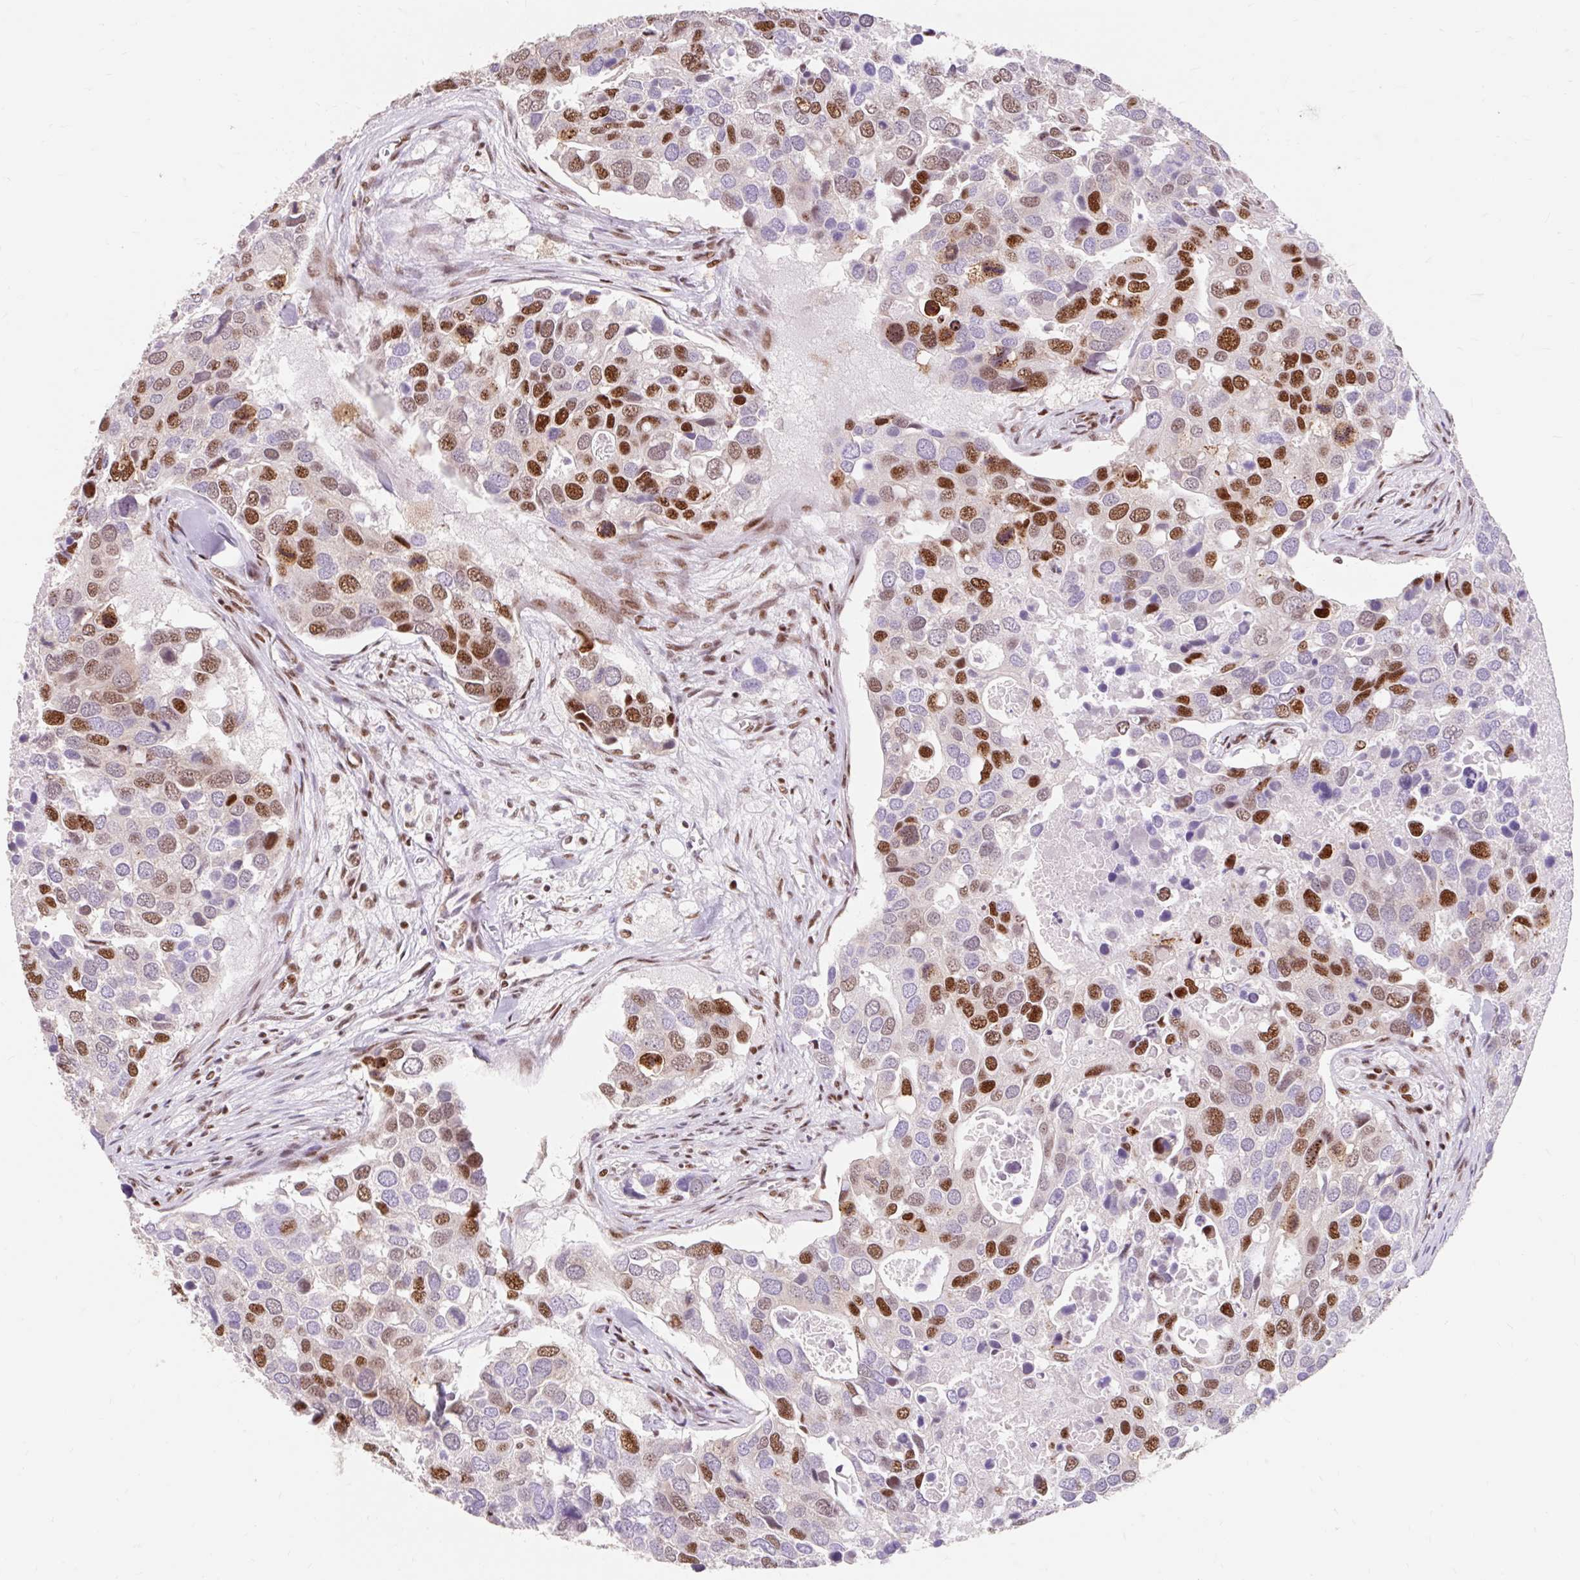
{"staining": {"intensity": "strong", "quantity": "<25%", "location": "nuclear"}, "tissue": "breast cancer", "cell_type": "Tumor cells", "image_type": "cancer", "snomed": [{"axis": "morphology", "description": "Duct carcinoma"}, {"axis": "topography", "description": "Breast"}], "caption": "Strong nuclear protein positivity is appreciated in about <25% of tumor cells in breast invasive ductal carcinoma.", "gene": "SRSF10", "patient": {"sex": "female", "age": 83}}